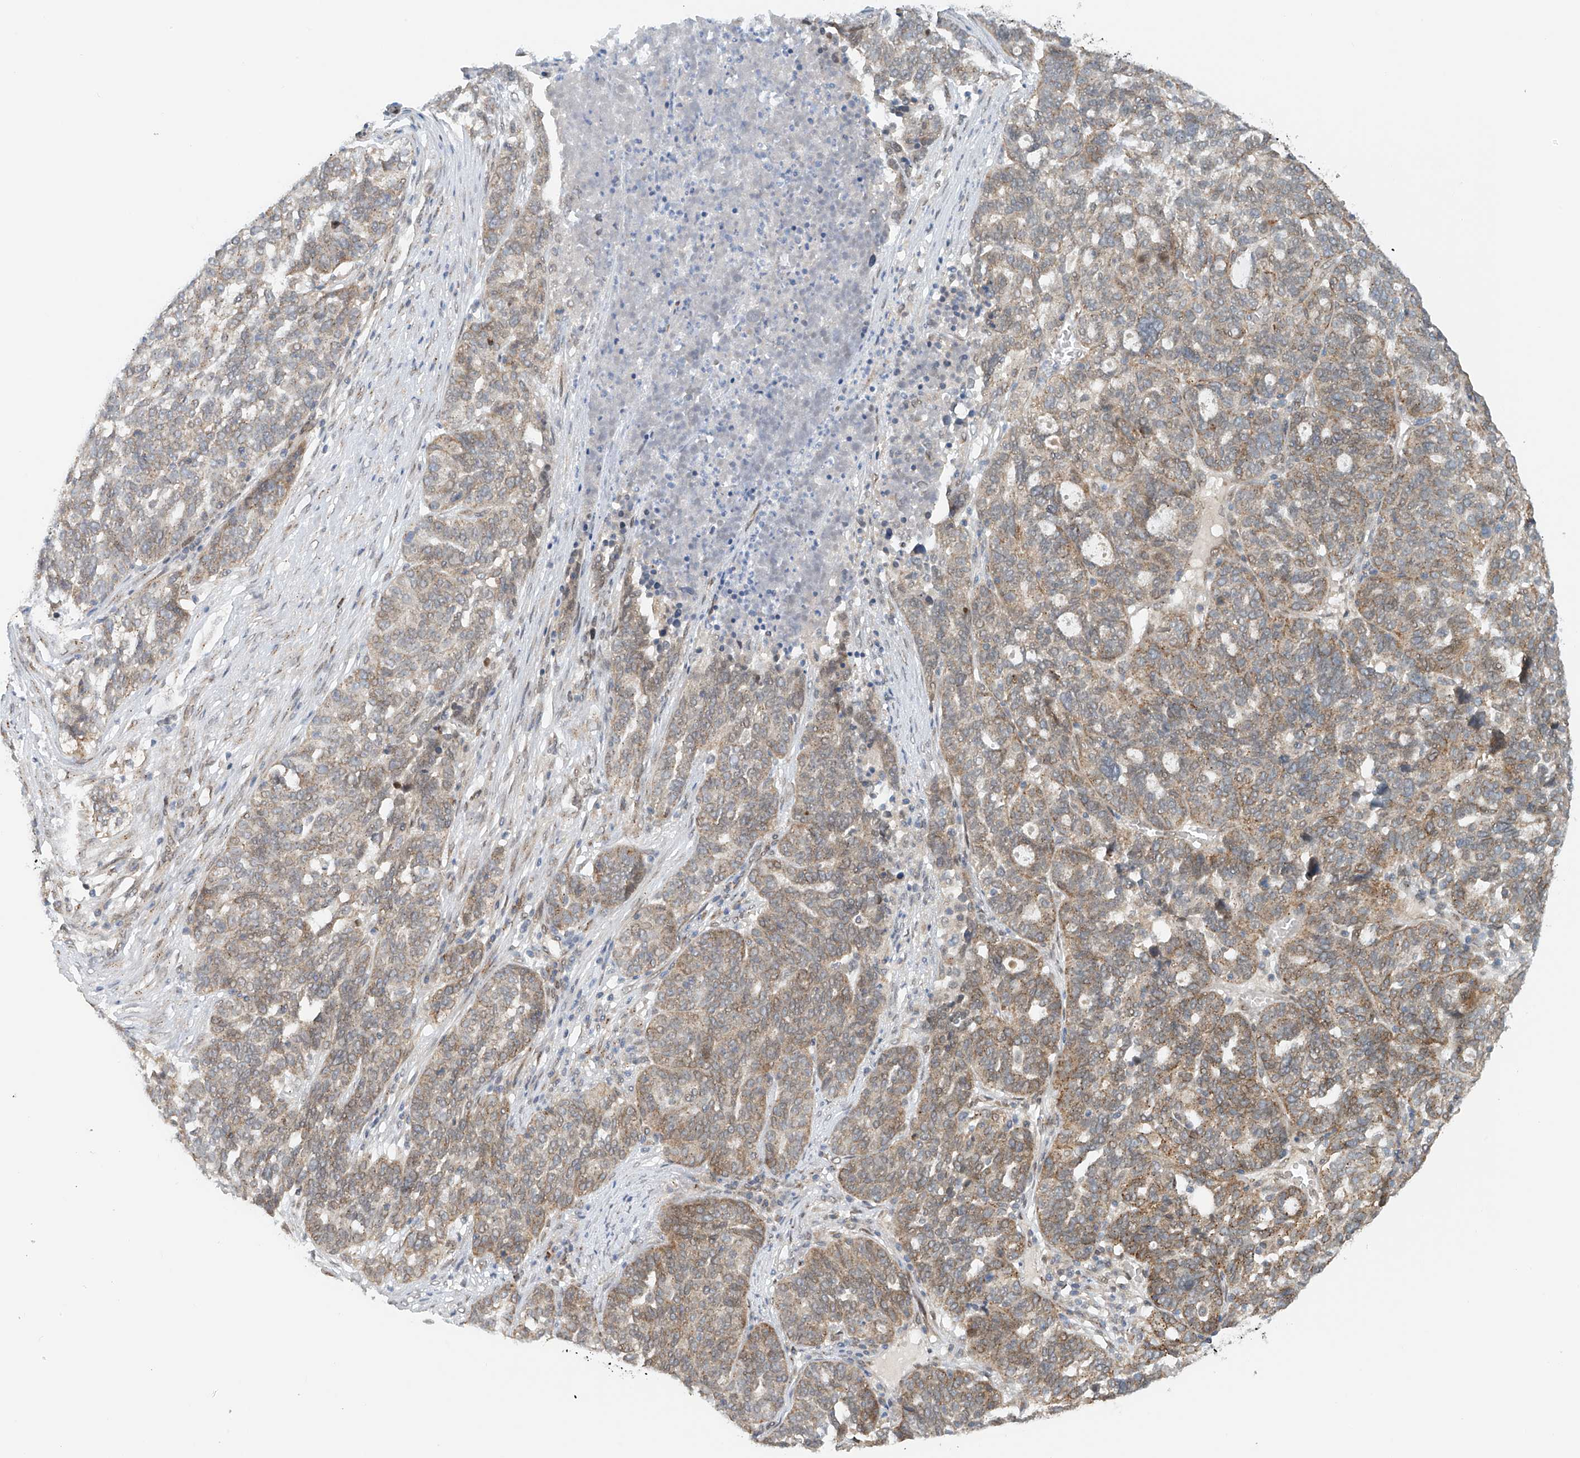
{"staining": {"intensity": "weak", "quantity": ">75%", "location": "cytoplasmic/membranous"}, "tissue": "ovarian cancer", "cell_type": "Tumor cells", "image_type": "cancer", "snomed": [{"axis": "morphology", "description": "Cystadenocarcinoma, serous, NOS"}, {"axis": "topography", "description": "Ovary"}], "caption": "High-power microscopy captured an immunohistochemistry (IHC) histopathology image of ovarian cancer (serous cystadenocarcinoma), revealing weak cytoplasmic/membranous staining in approximately >75% of tumor cells.", "gene": "STARD9", "patient": {"sex": "female", "age": 59}}